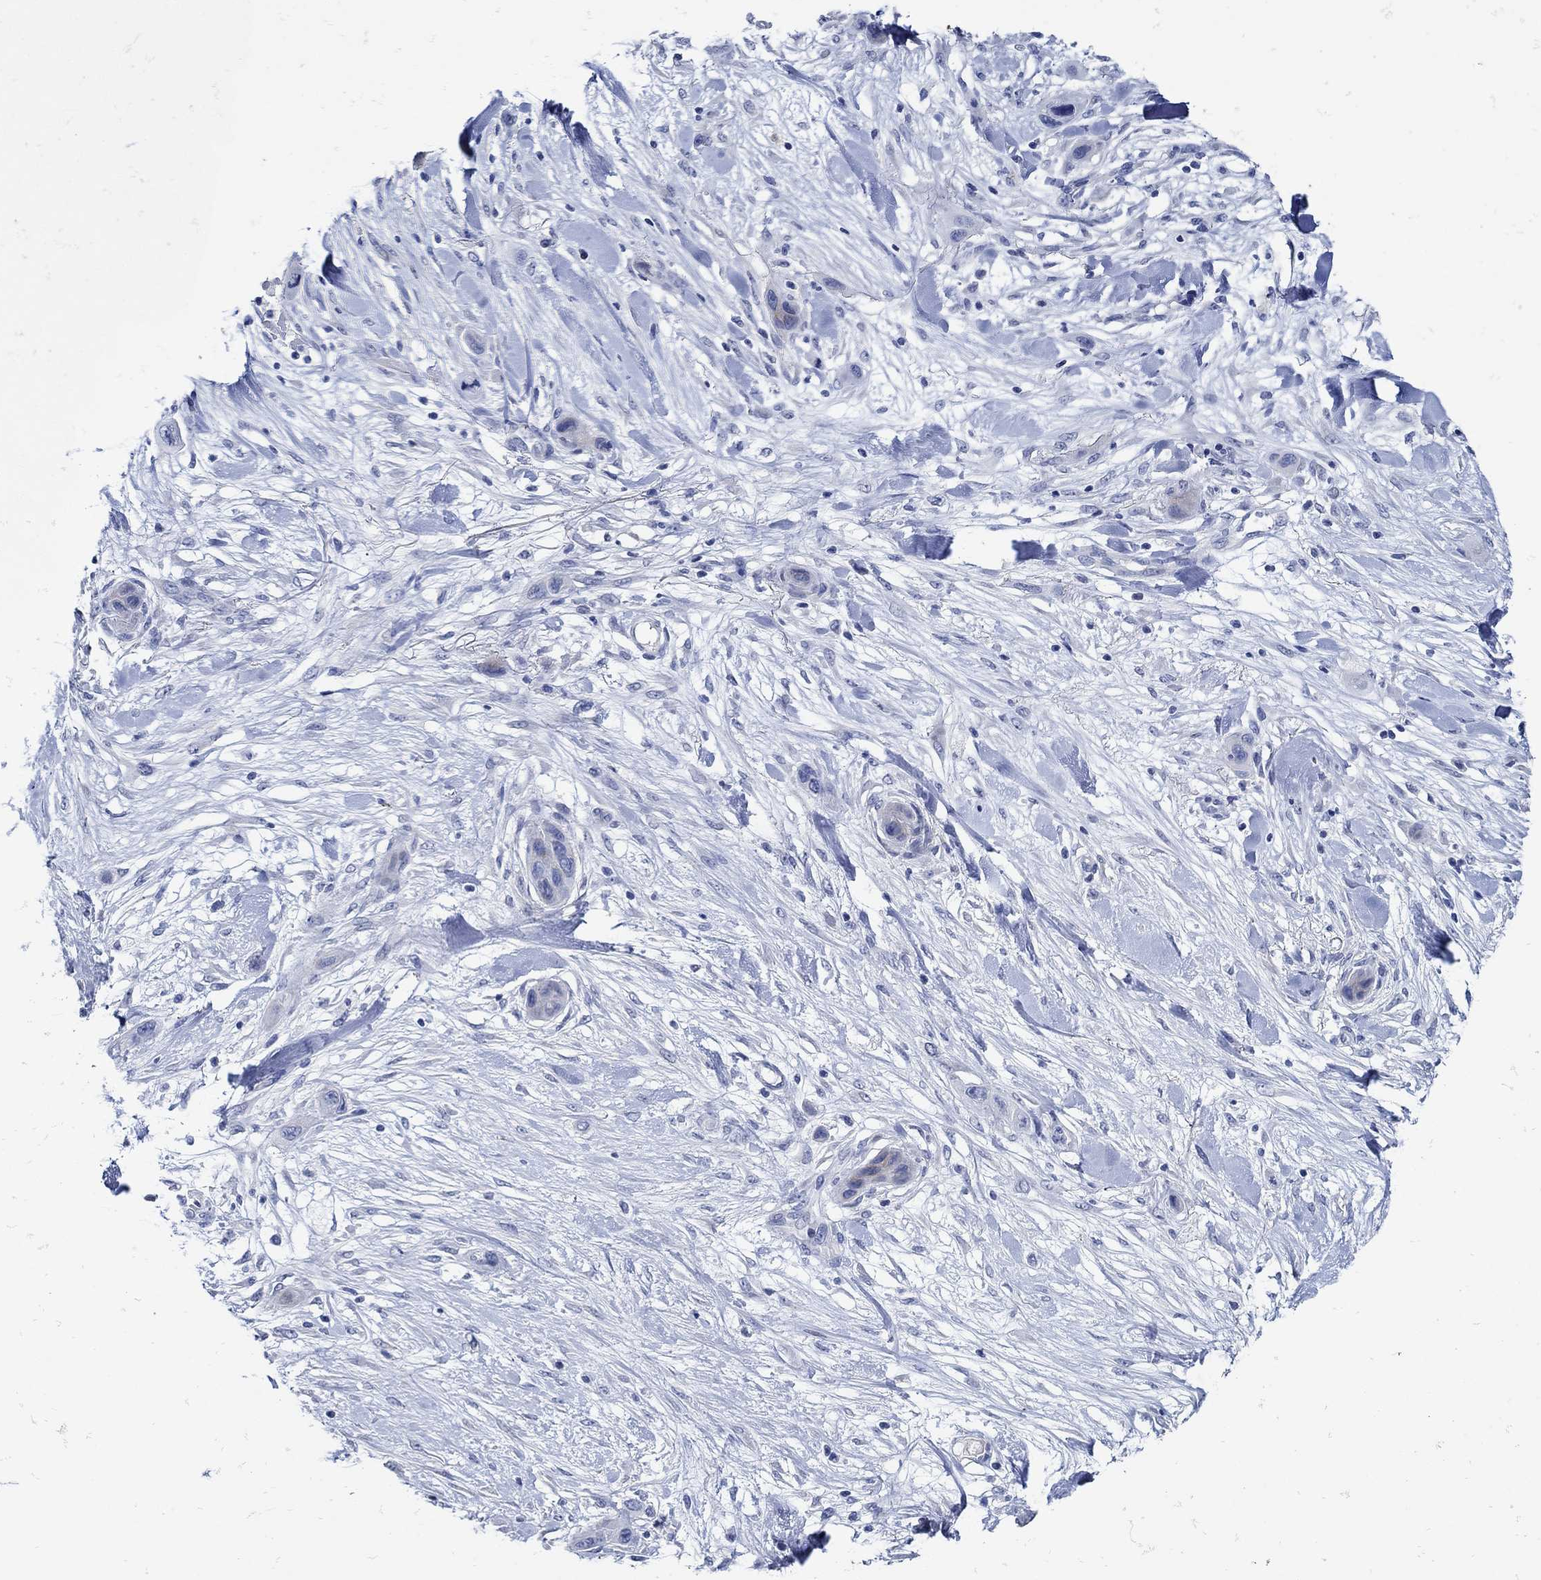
{"staining": {"intensity": "negative", "quantity": "none", "location": "none"}, "tissue": "skin cancer", "cell_type": "Tumor cells", "image_type": "cancer", "snomed": [{"axis": "morphology", "description": "Squamous cell carcinoma, NOS"}, {"axis": "topography", "description": "Skin"}], "caption": "Tumor cells show no significant protein positivity in skin cancer (squamous cell carcinoma).", "gene": "NOS1", "patient": {"sex": "male", "age": 79}}